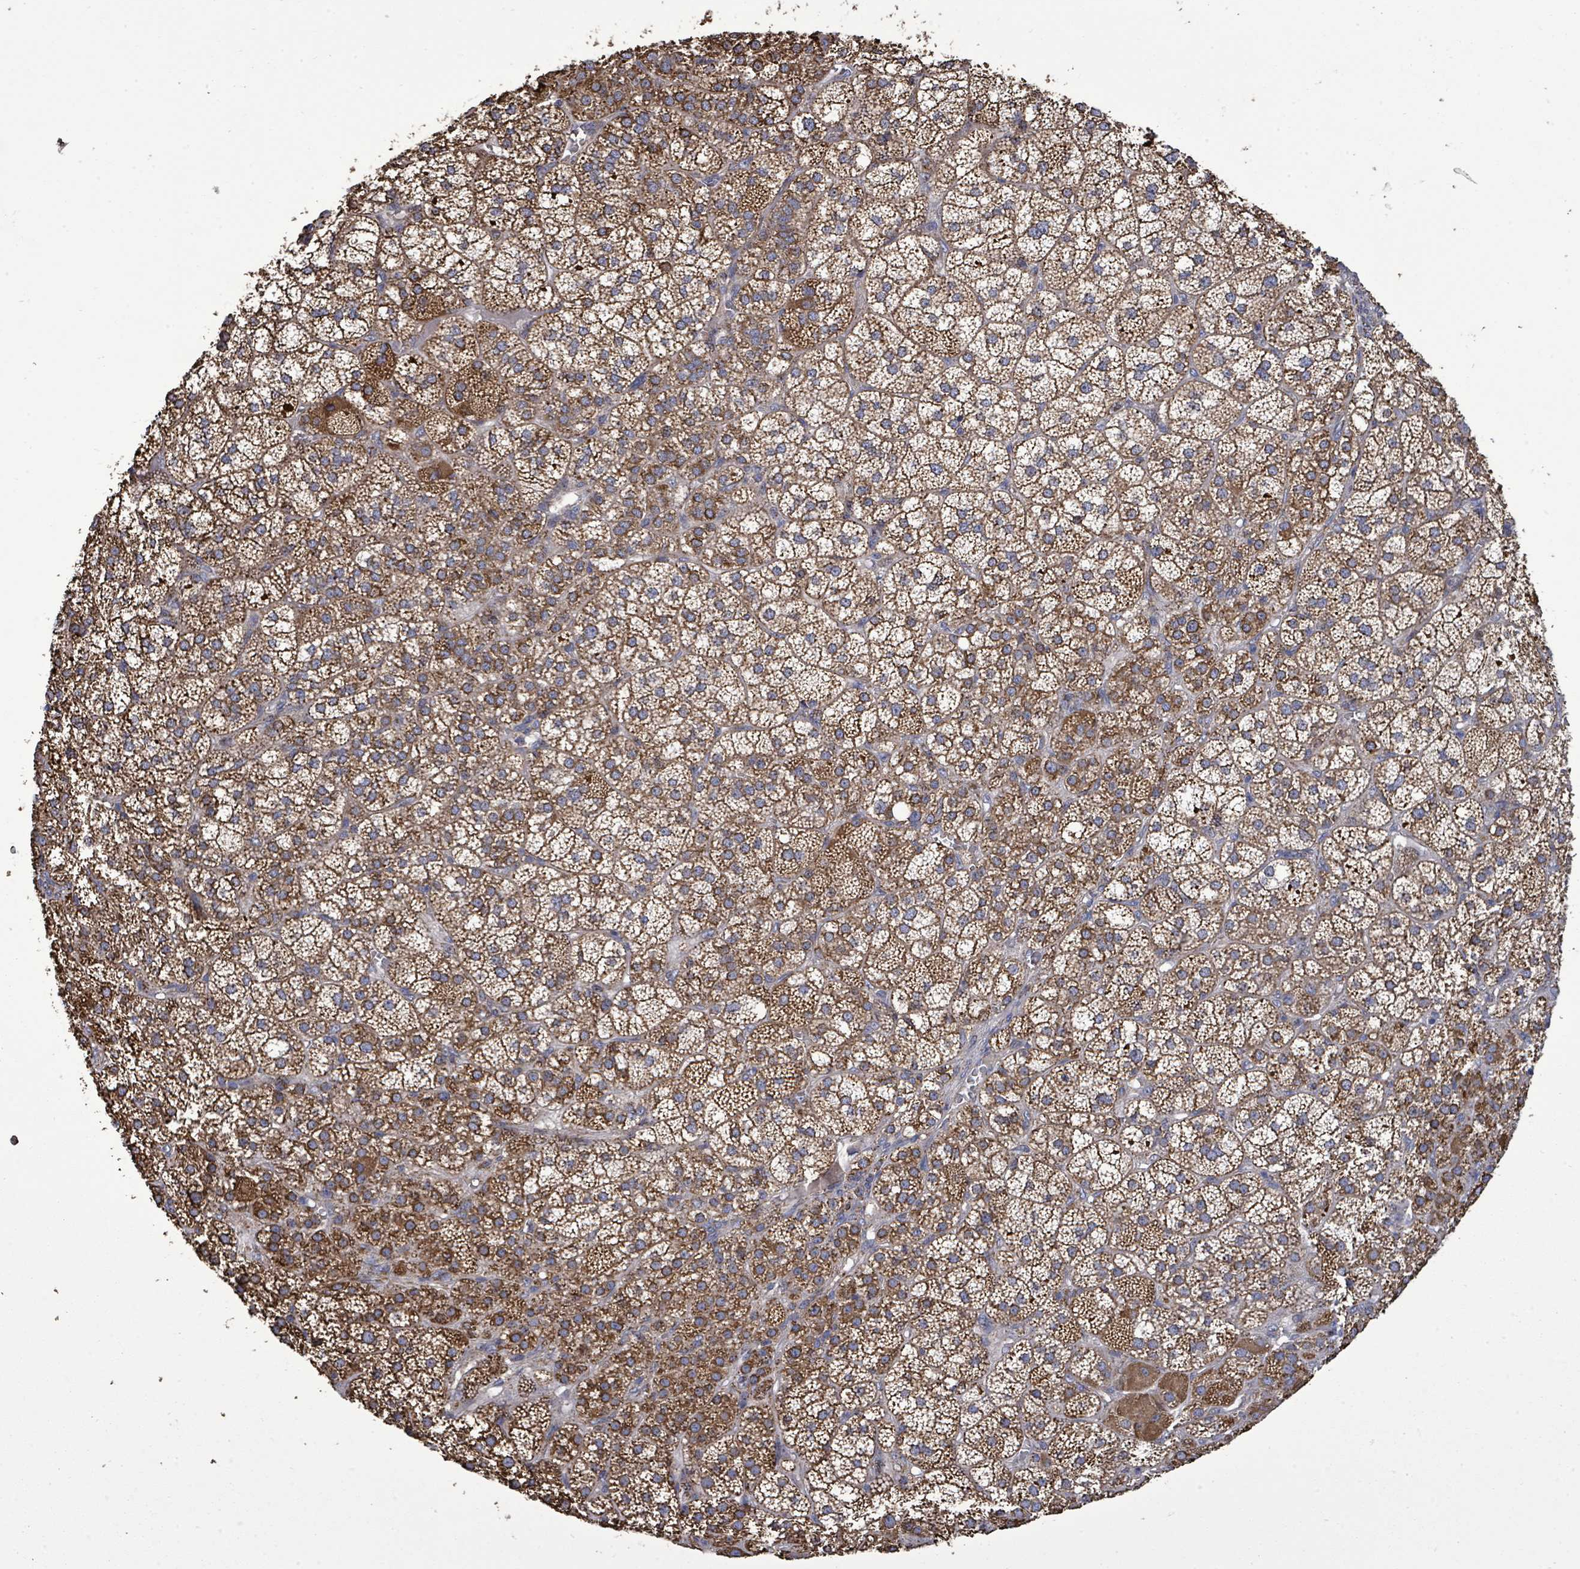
{"staining": {"intensity": "strong", "quantity": ">75%", "location": "cytoplasmic/membranous"}, "tissue": "adrenal gland", "cell_type": "Glandular cells", "image_type": "normal", "snomed": [{"axis": "morphology", "description": "Normal tissue, NOS"}, {"axis": "topography", "description": "Adrenal gland"}], "caption": "Protein staining of normal adrenal gland displays strong cytoplasmic/membranous expression in approximately >75% of glandular cells. (IHC, brightfield microscopy, high magnification).", "gene": "MTMR12", "patient": {"sex": "female", "age": 60}}